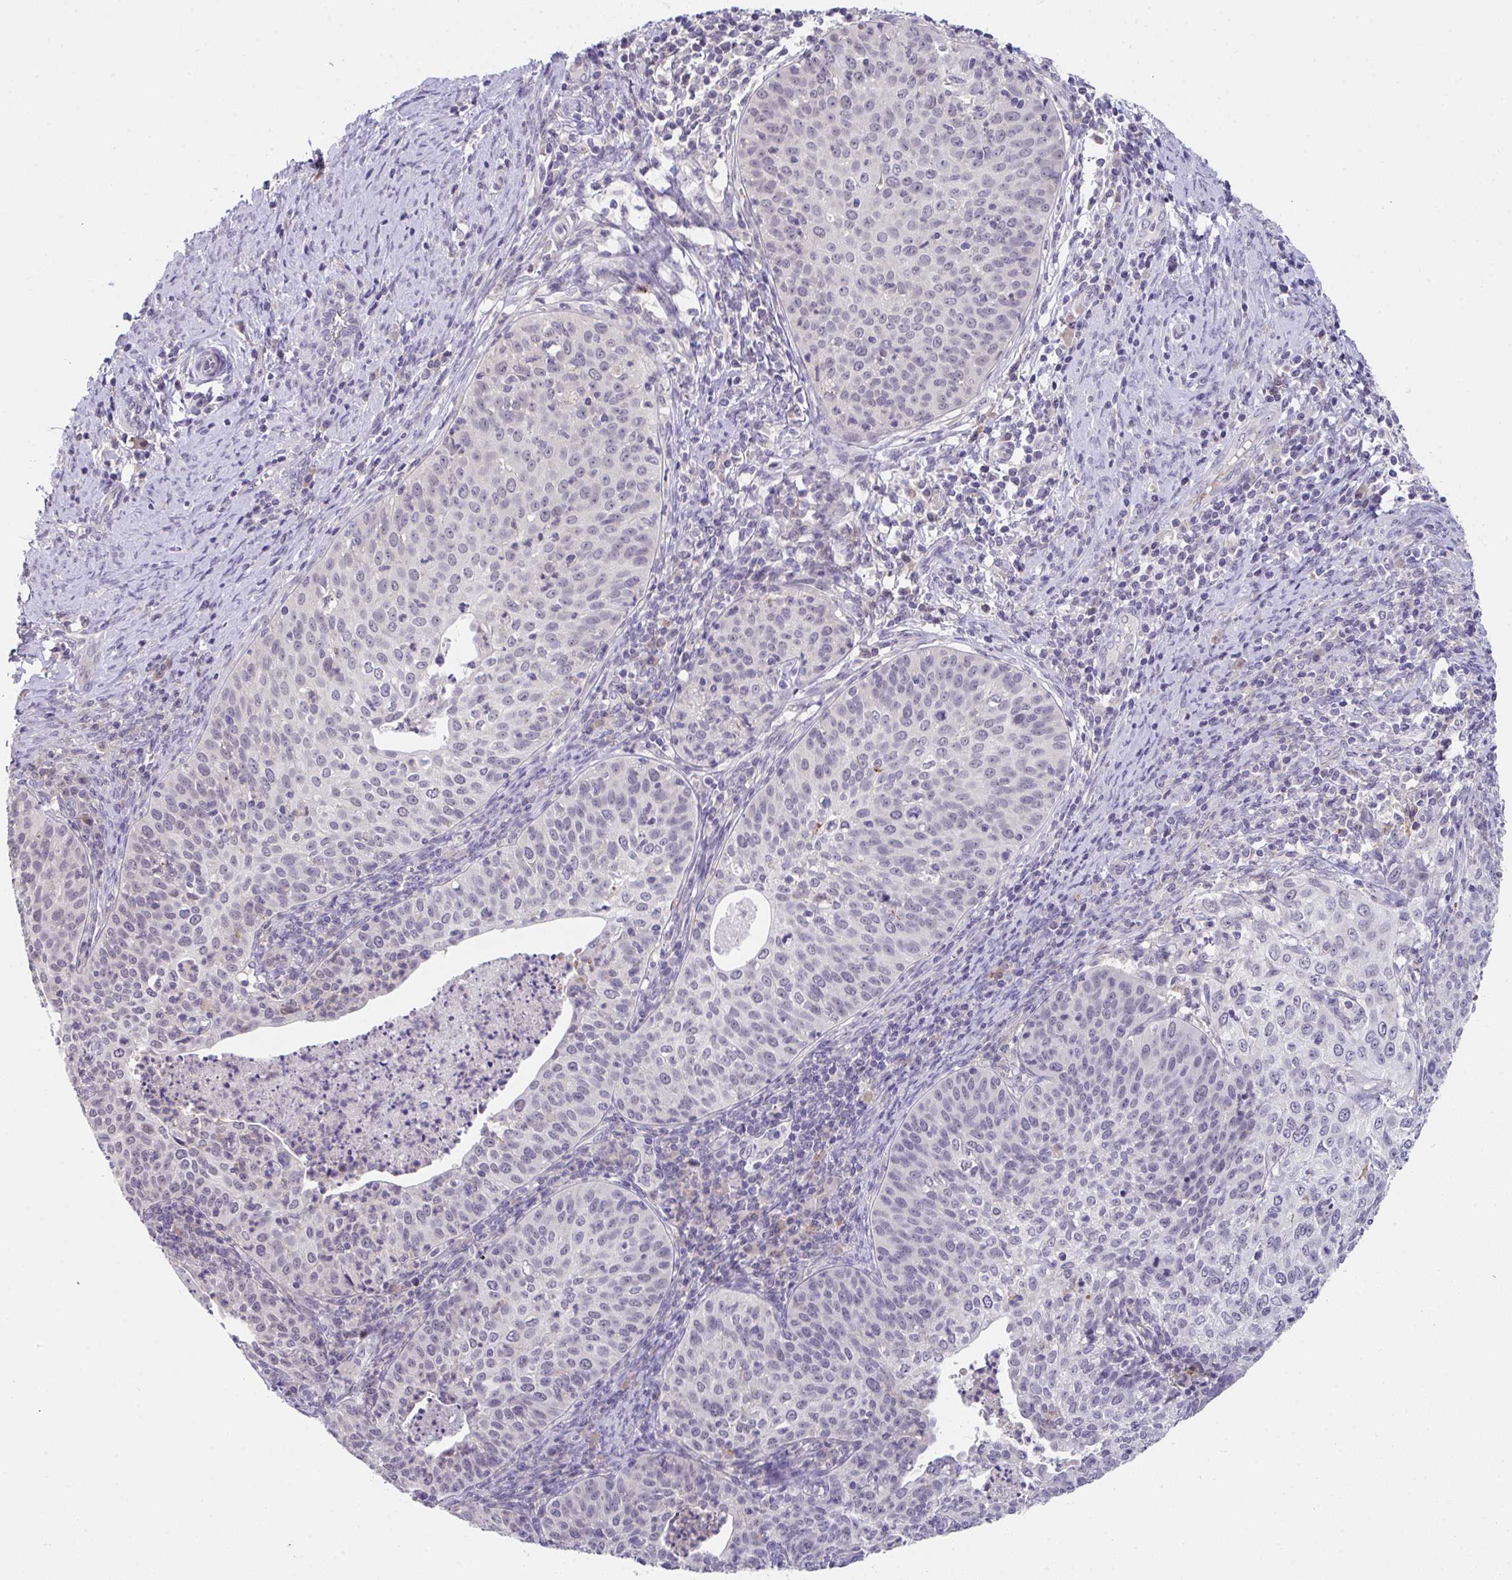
{"staining": {"intensity": "weak", "quantity": "<25%", "location": "nuclear"}, "tissue": "cervical cancer", "cell_type": "Tumor cells", "image_type": "cancer", "snomed": [{"axis": "morphology", "description": "Squamous cell carcinoma, NOS"}, {"axis": "topography", "description": "Cervix"}], "caption": "The histopathology image reveals no significant expression in tumor cells of cervical cancer (squamous cell carcinoma). (DAB immunohistochemistry, high magnification).", "gene": "GLTPD2", "patient": {"sex": "female", "age": 30}}